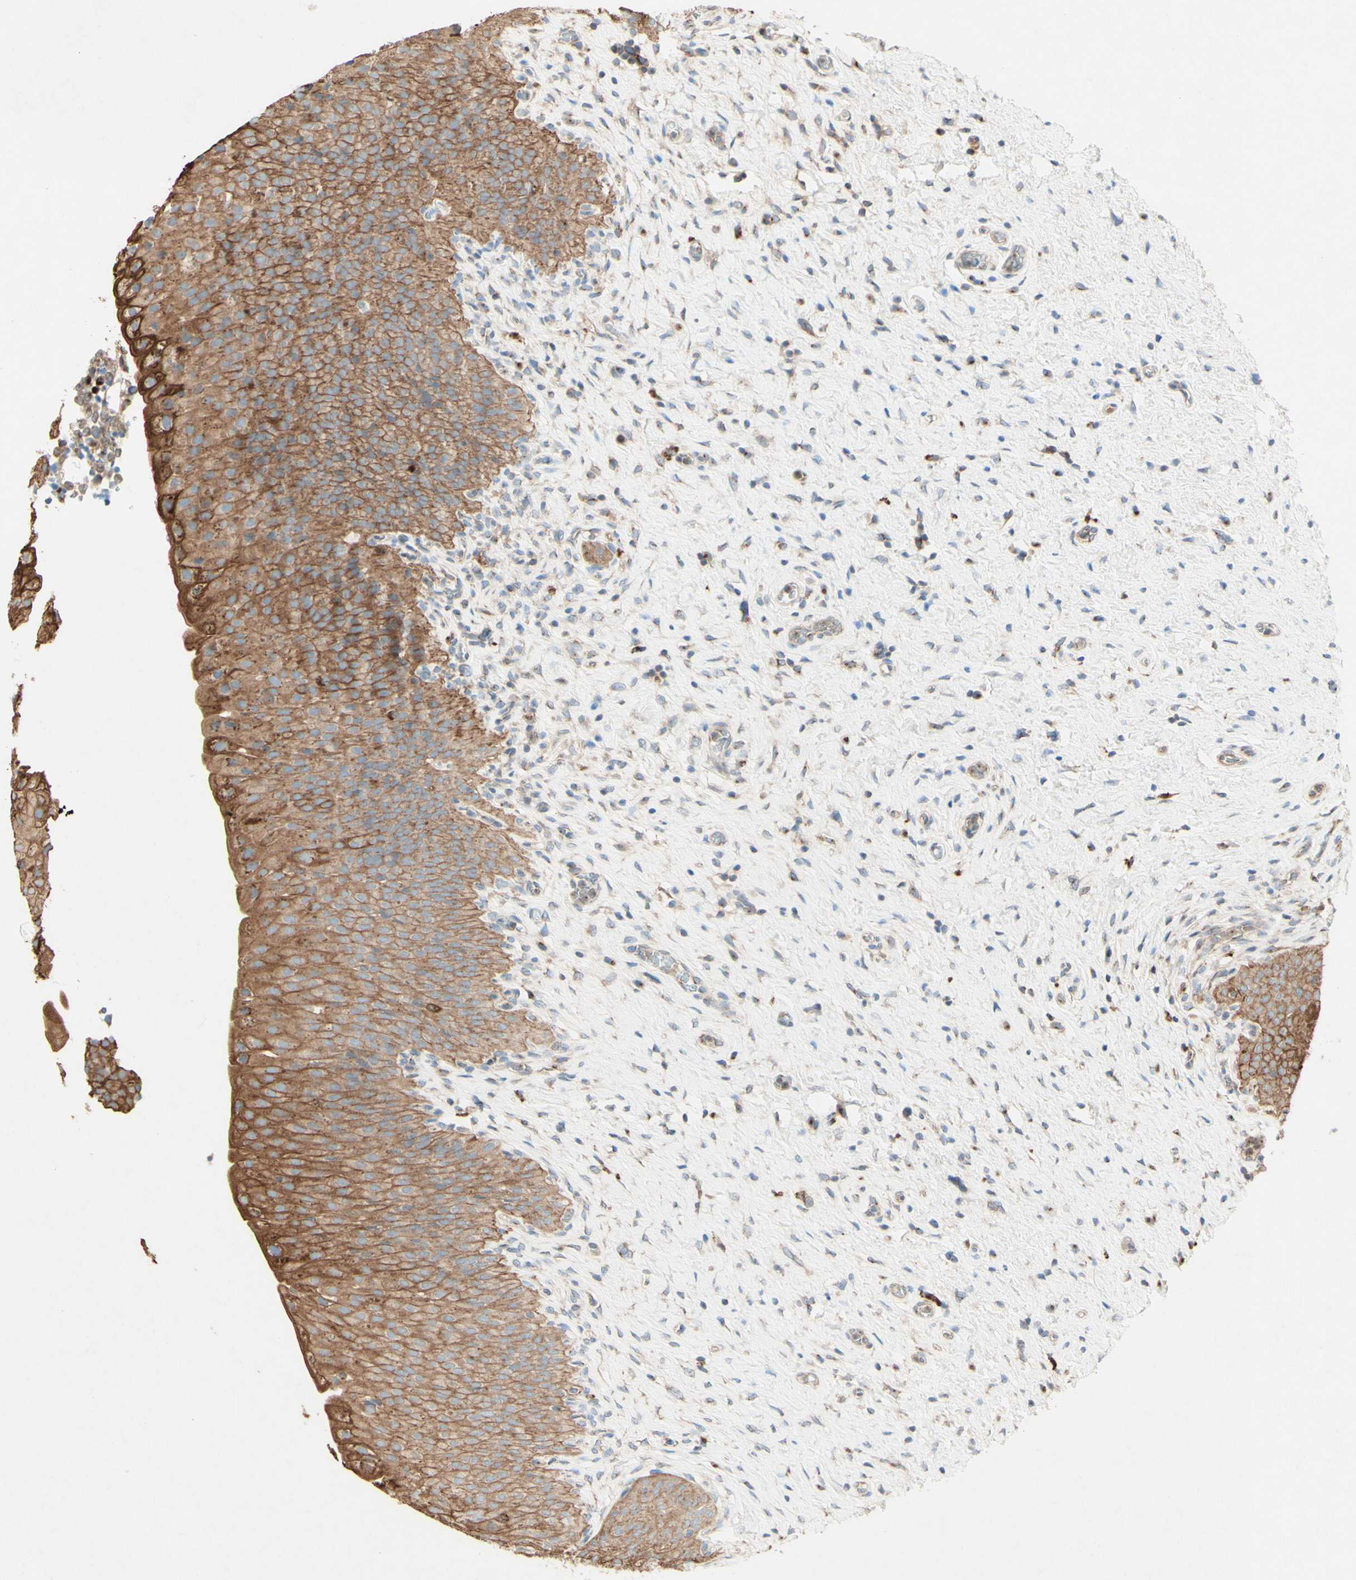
{"staining": {"intensity": "moderate", "quantity": ">75%", "location": "cytoplasmic/membranous"}, "tissue": "urinary bladder", "cell_type": "Urothelial cells", "image_type": "normal", "snomed": [{"axis": "morphology", "description": "Normal tissue, NOS"}, {"axis": "morphology", "description": "Urothelial carcinoma, High grade"}, {"axis": "topography", "description": "Urinary bladder"}], "caption": "The photomicrograph exhibits immunohistochemical staining of normal urinary bladder. There is moderate cytoplasmic/membranous staining is identified in about >75% of urothelial cells. (DAB (3,3'-diaminobenzidine) IHC with brightfield microscopy, high magnification).", "gene": "MTM1", "patient": {"sex": "male", "age": 46}}